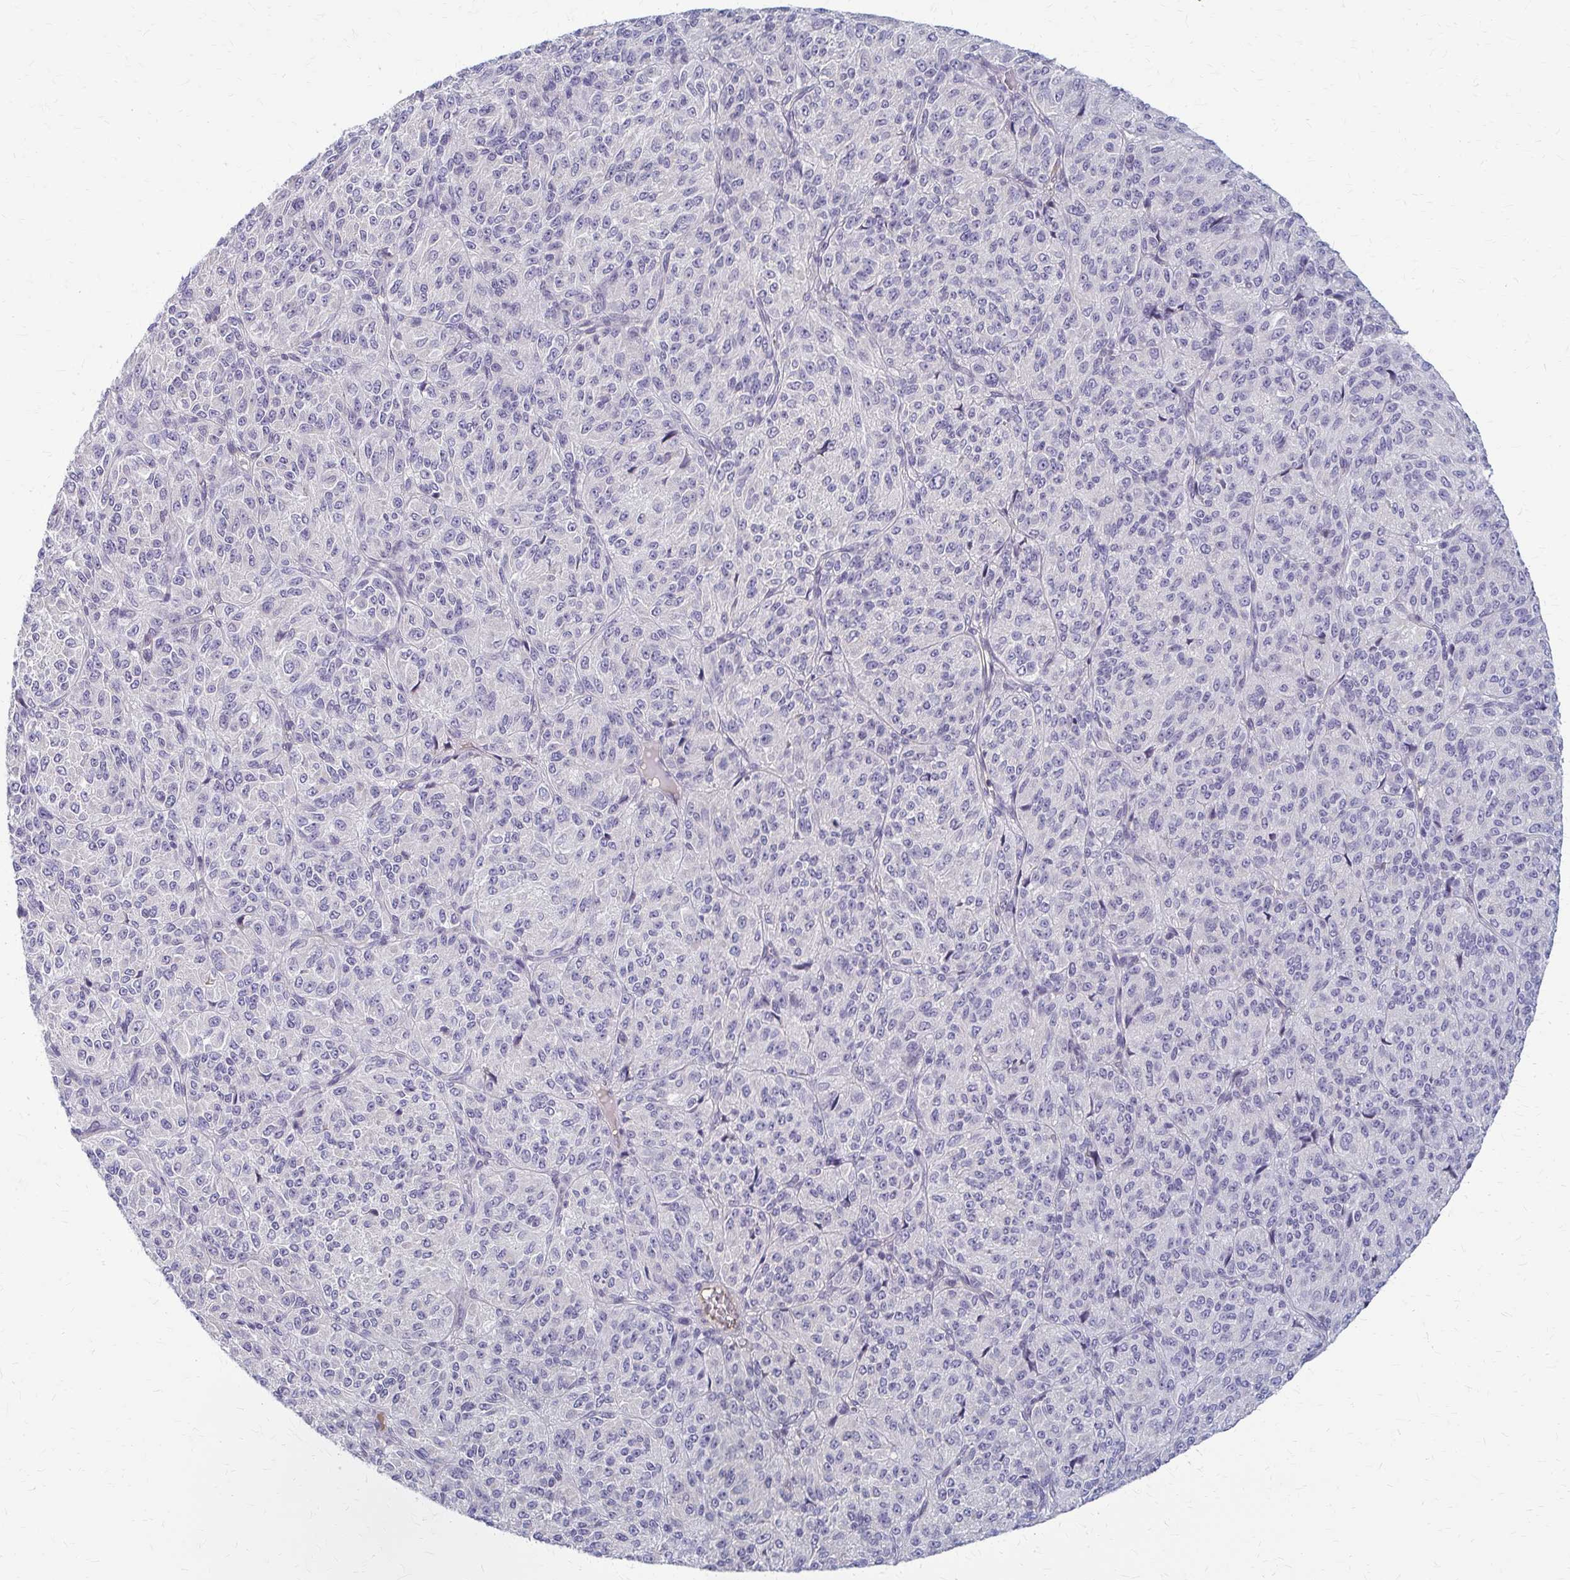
{"staining": {"intensity": "negative", "quantity": "none", "location": "none"}, "tissue": "melanoma", "cell_type": "Tumor cells", "image_type": "cancer", "snomed": [{"axis": "morphology", "description": "Malignant melanoma, Metastatic site"}, {"axis": "topography", "description": "Brain"}], "caption": "High magnification brightfield microscopy of melanoma stained with DAB (brown) and counterstained with hematoxylin (blue): tumor cells show no significant positivity. The staining was performed using DAB to visualize the protein expression in brown, while the nuclei were stained in blue with hematoxylin (Magnification: 20x).", "gene": "MCRIP2", "patient": {"sex": "female", "age": 56}}